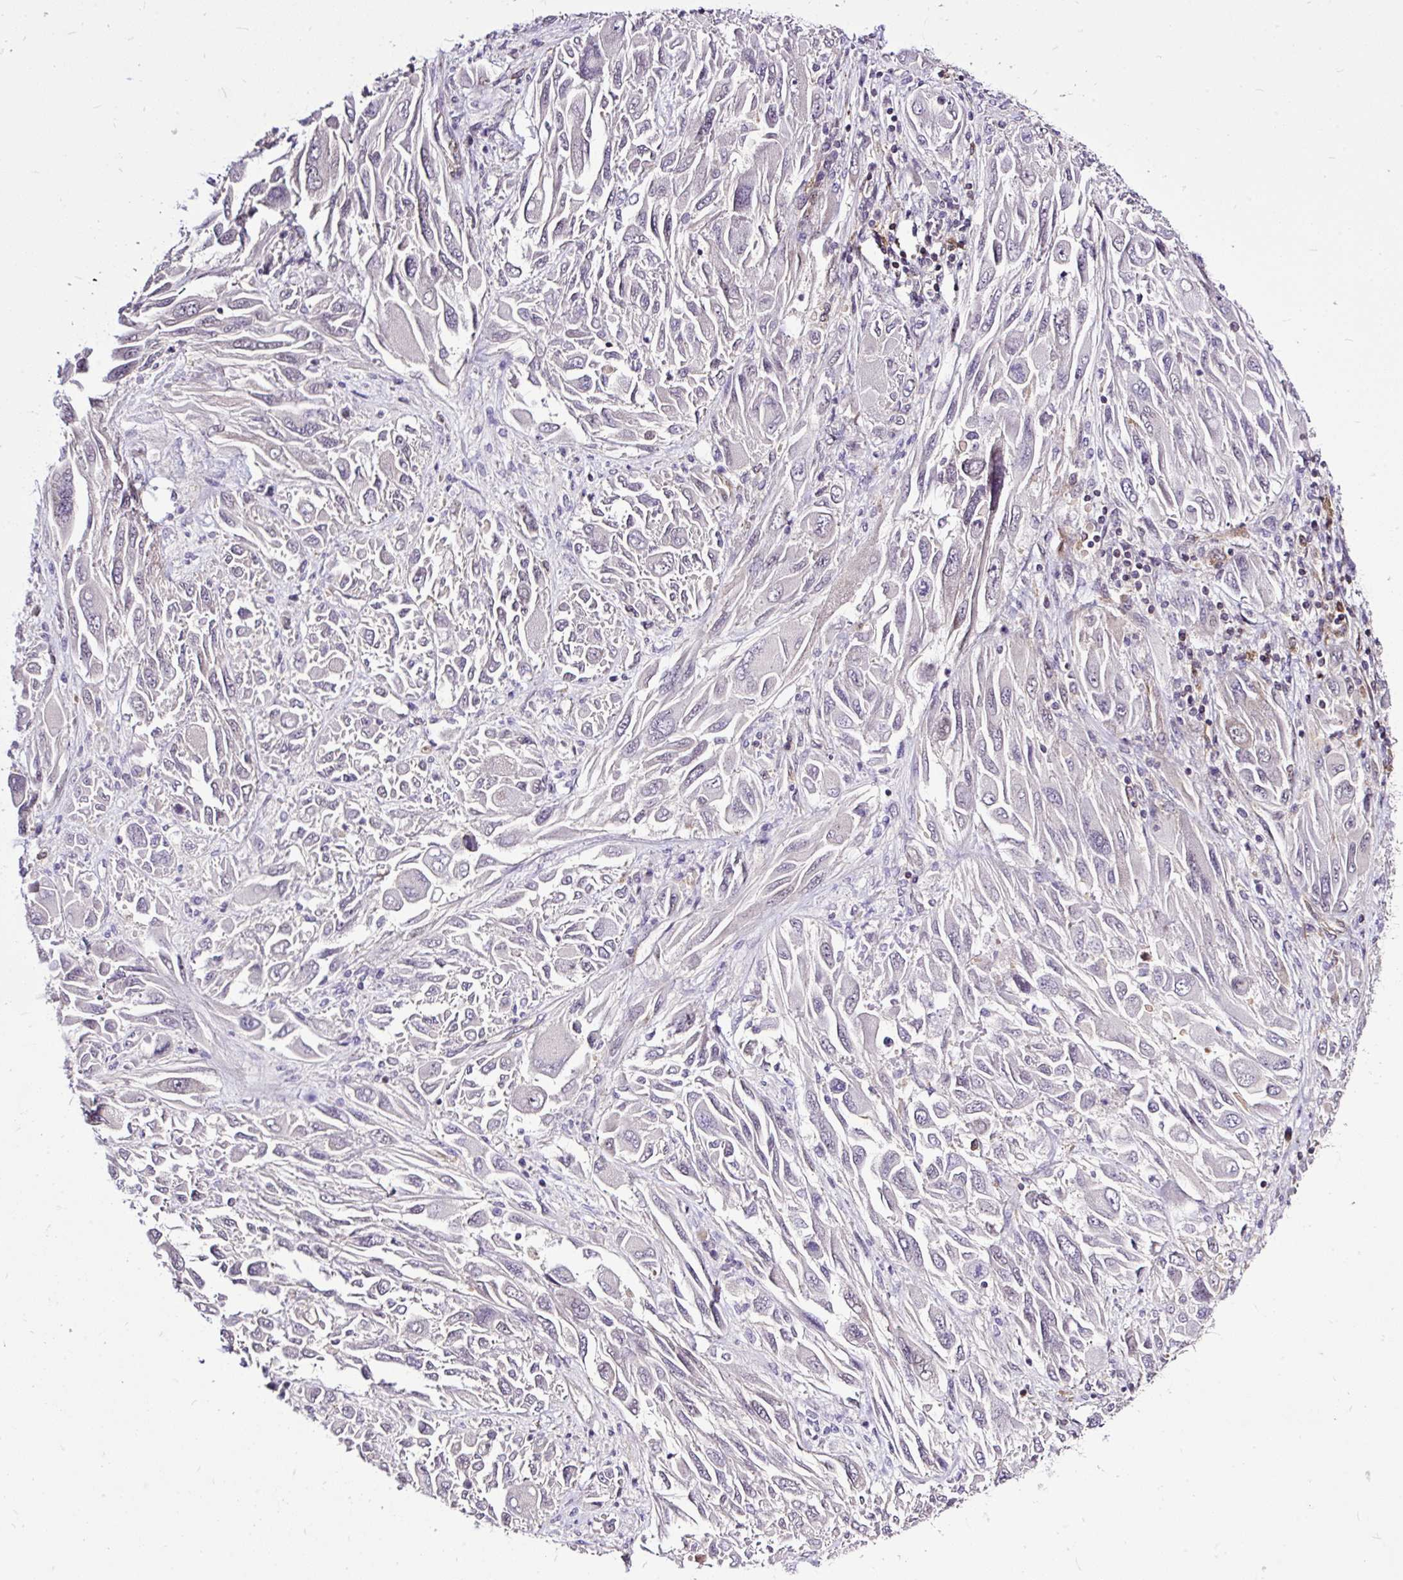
{"staining": {"intensity": "negative", "quantity": "none", "location": "none"}, "tissue": "melanoma", "cell_type": "Tumor cells", "image_type": "cancer", "snomed": [{"axis": "morphology", "description": "Malignant melanoma, NOS"}, {"axis": "topography", "description": "Skin"}], "caption": "The image demonstrates no staining of tumor cells in malignant melanoma.", "gene": "TRIM17", "patient": {"sex": "female", "age": 91}}